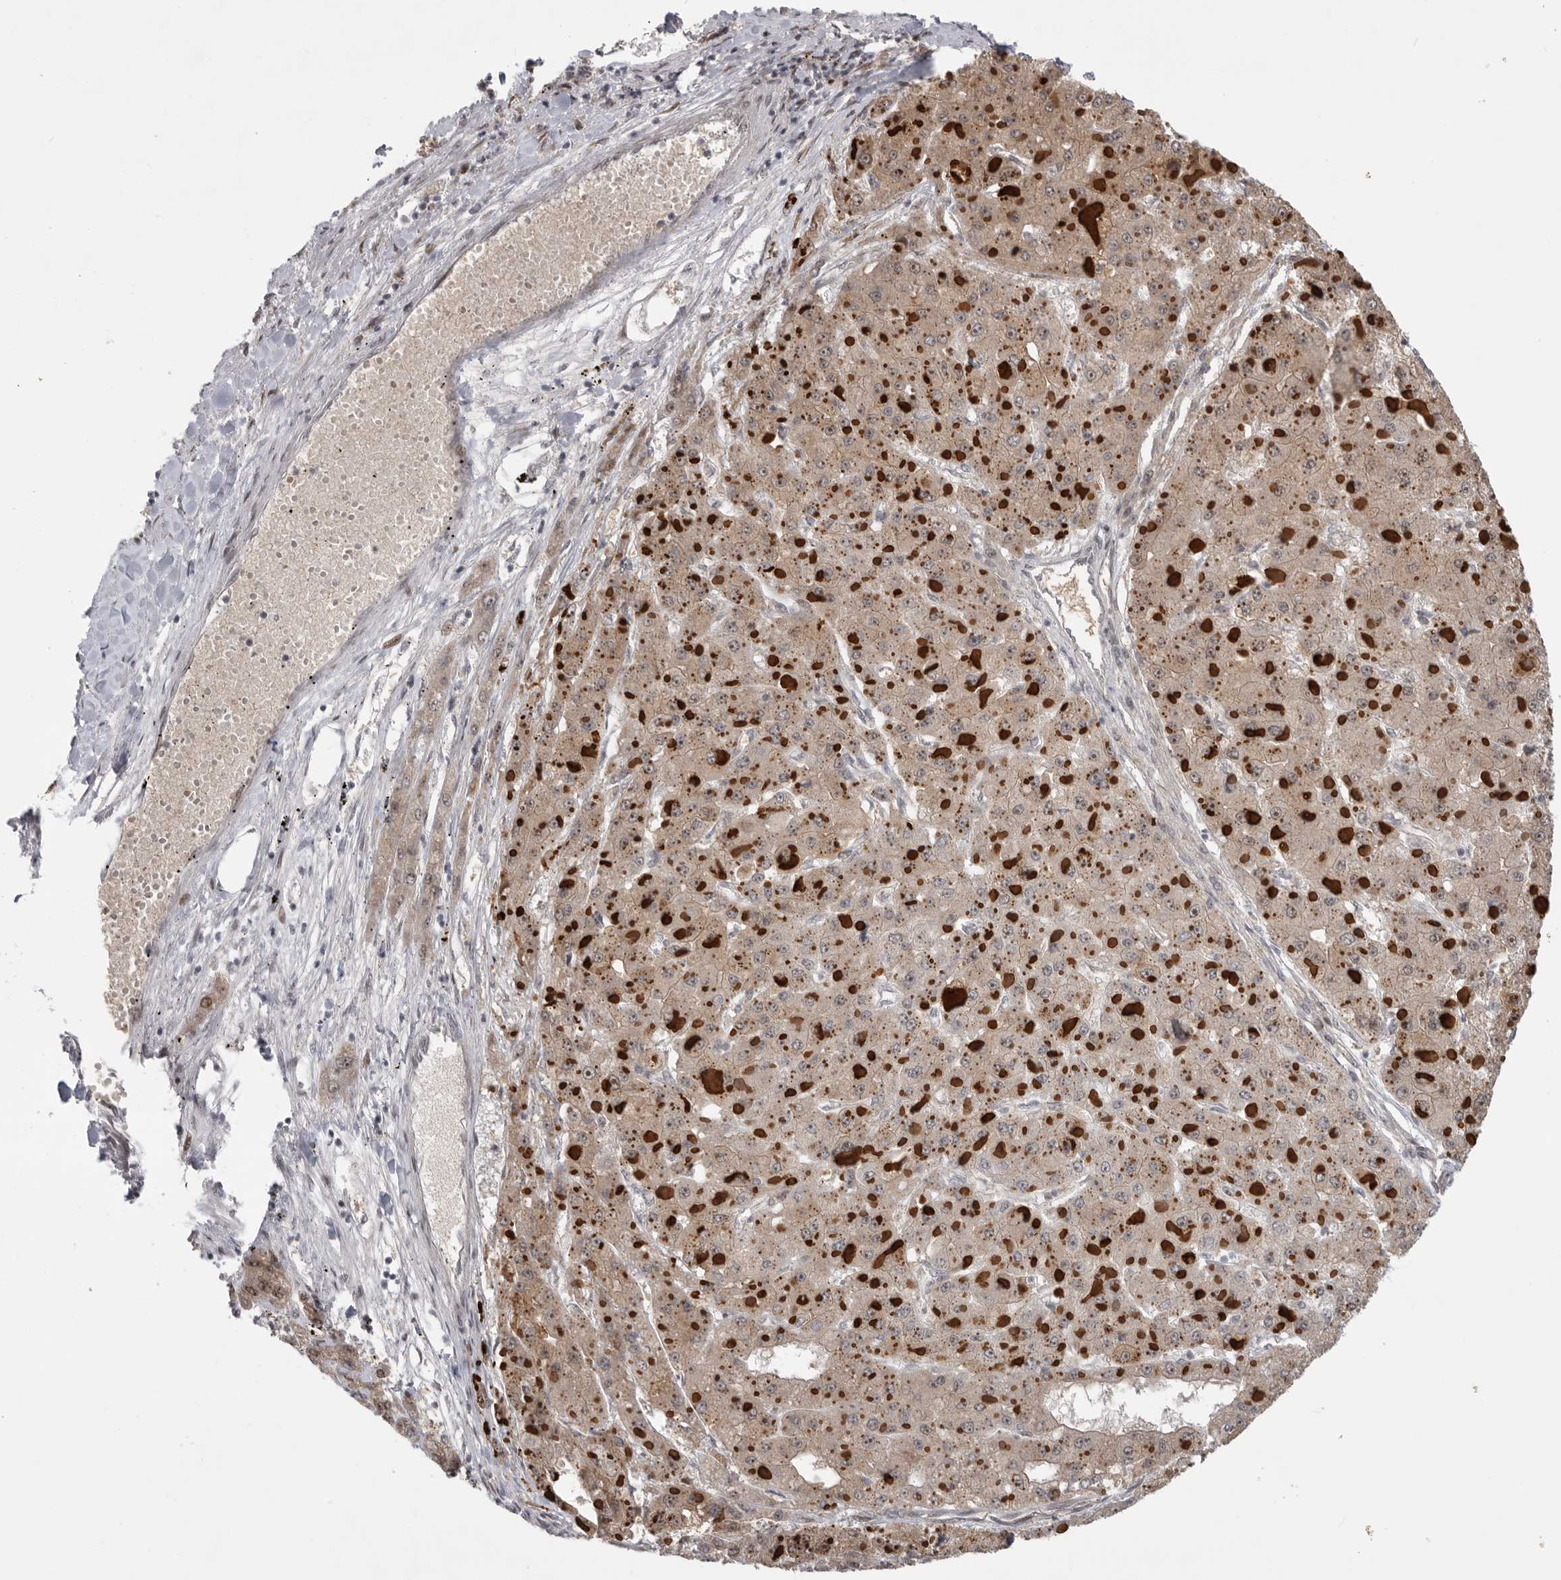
{"staining": {"intensity": "weak", "quantity": ">75%", "location": "cytoplasmic/membranous"}, "tissue": "liver cancer", "cell_type": "Tumor cells", "image_type": "cancer", "snomed": [{"axis": "morphology", "description": "Carcinoma, Hepatocellular, NOS"}, {"axis": "topography", "description": "Liver"}], "caption": "Liver cancer (hepatocellular carcinoma) stained with a protein marker exhibits weak staining in tumor cells.", "gene": "PCMTD1", "patient": {"sex": "female", "age": 73}}